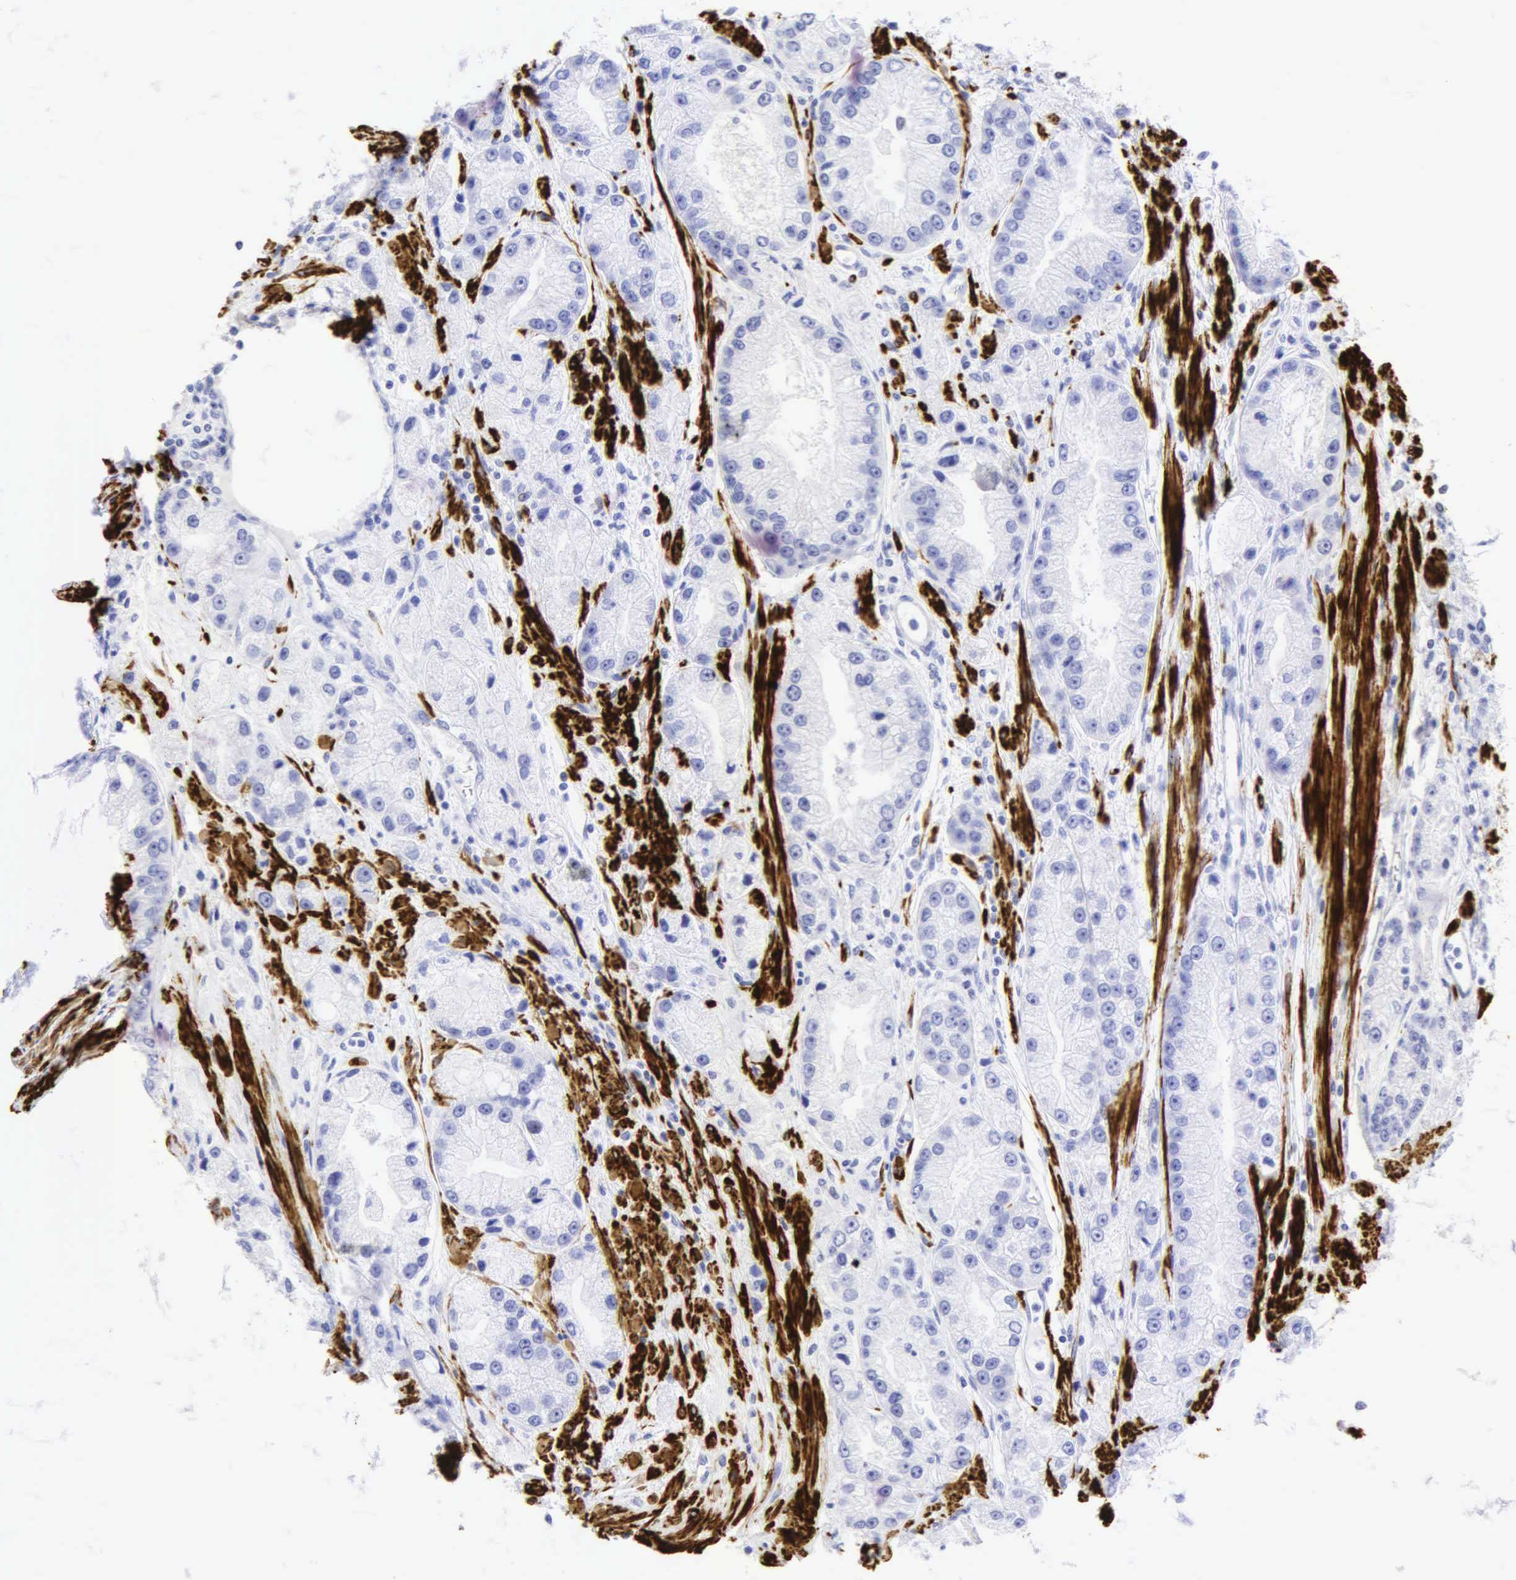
{"staining": {"intensity": "negative", "quantity": "none", "location": "none"}, "tissue": "prostate cancer", "cell_type": "Tumor cells", "image_type": "cancer", "snomed": [{"axis": "morphology", "description": "Adenocarcinoma, Medium grade"}, {"axis": "topography", "description": "Prostate"}], "caption": "A photomicrograph of human prostate medium-grade adenocarcinoma is negative for staining in tumor cells. (Stains: DAB IHC with hematoxylin counter stain, Microscopy: brightfield microscopy at high magnification).", "gene": "DES", "patient": {"sex": "male", "age": 72}}